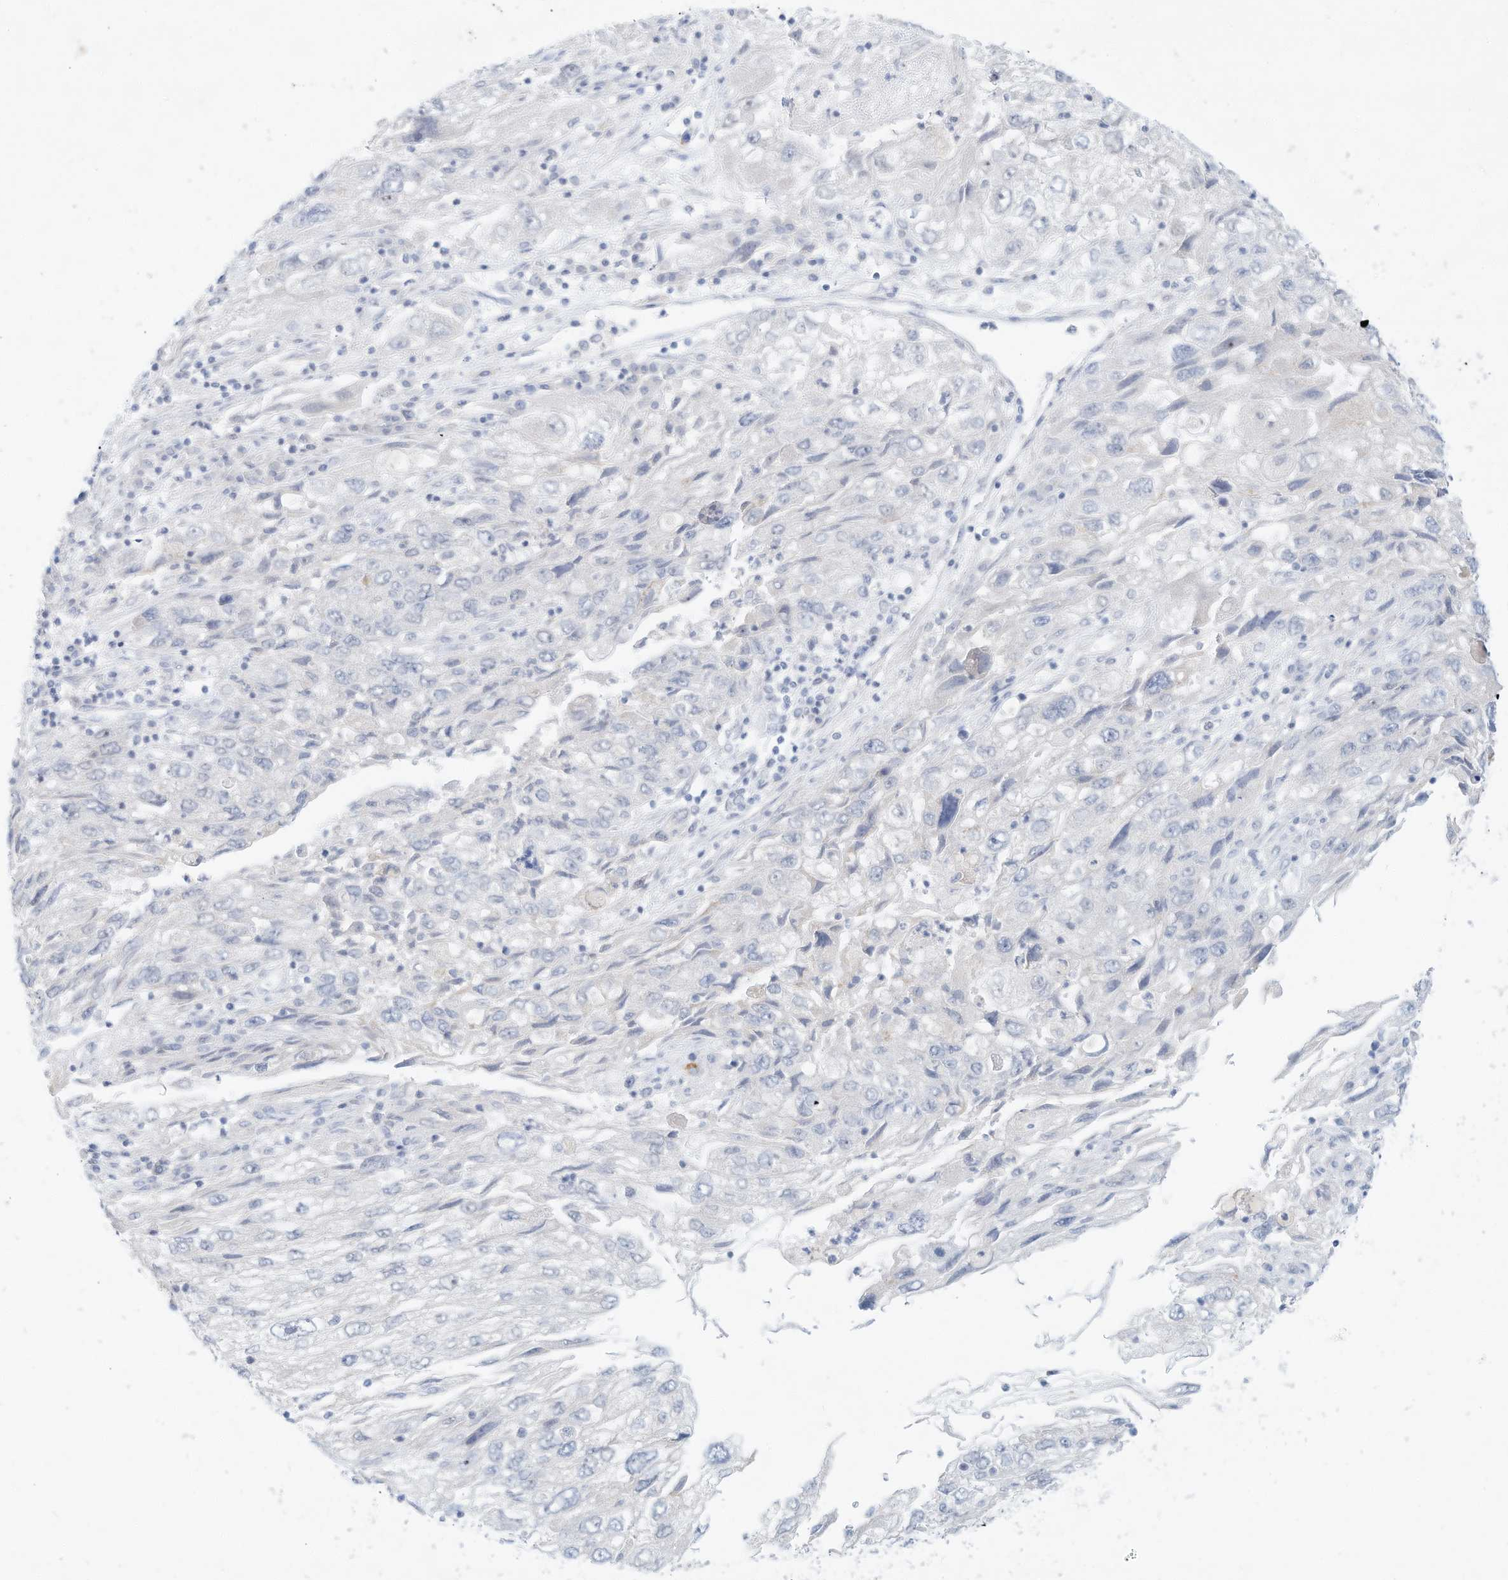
{"staining": {"intensity": "negative", "quantity": "none", "location": "none"}, "tissue": "endometrial cancer", "cell_type": "Tumor cells", "image_type": "cancer", "snomed": [{"axis": "morphology", "description": "Adenocarcinoma, NOS"}, {"axis": "topography", "description": "Endometrium"}], "caption": "Endometrial cancer (adenocarcinoma) was stained to show a protein in brown. There is no significant positivity in tumor cells. (Brightfield microscopy of DAB immunohistochemistry (IHC) at high magnification).", "gene": "PAK6", "patient": {"sex": "female", "age": 49}}